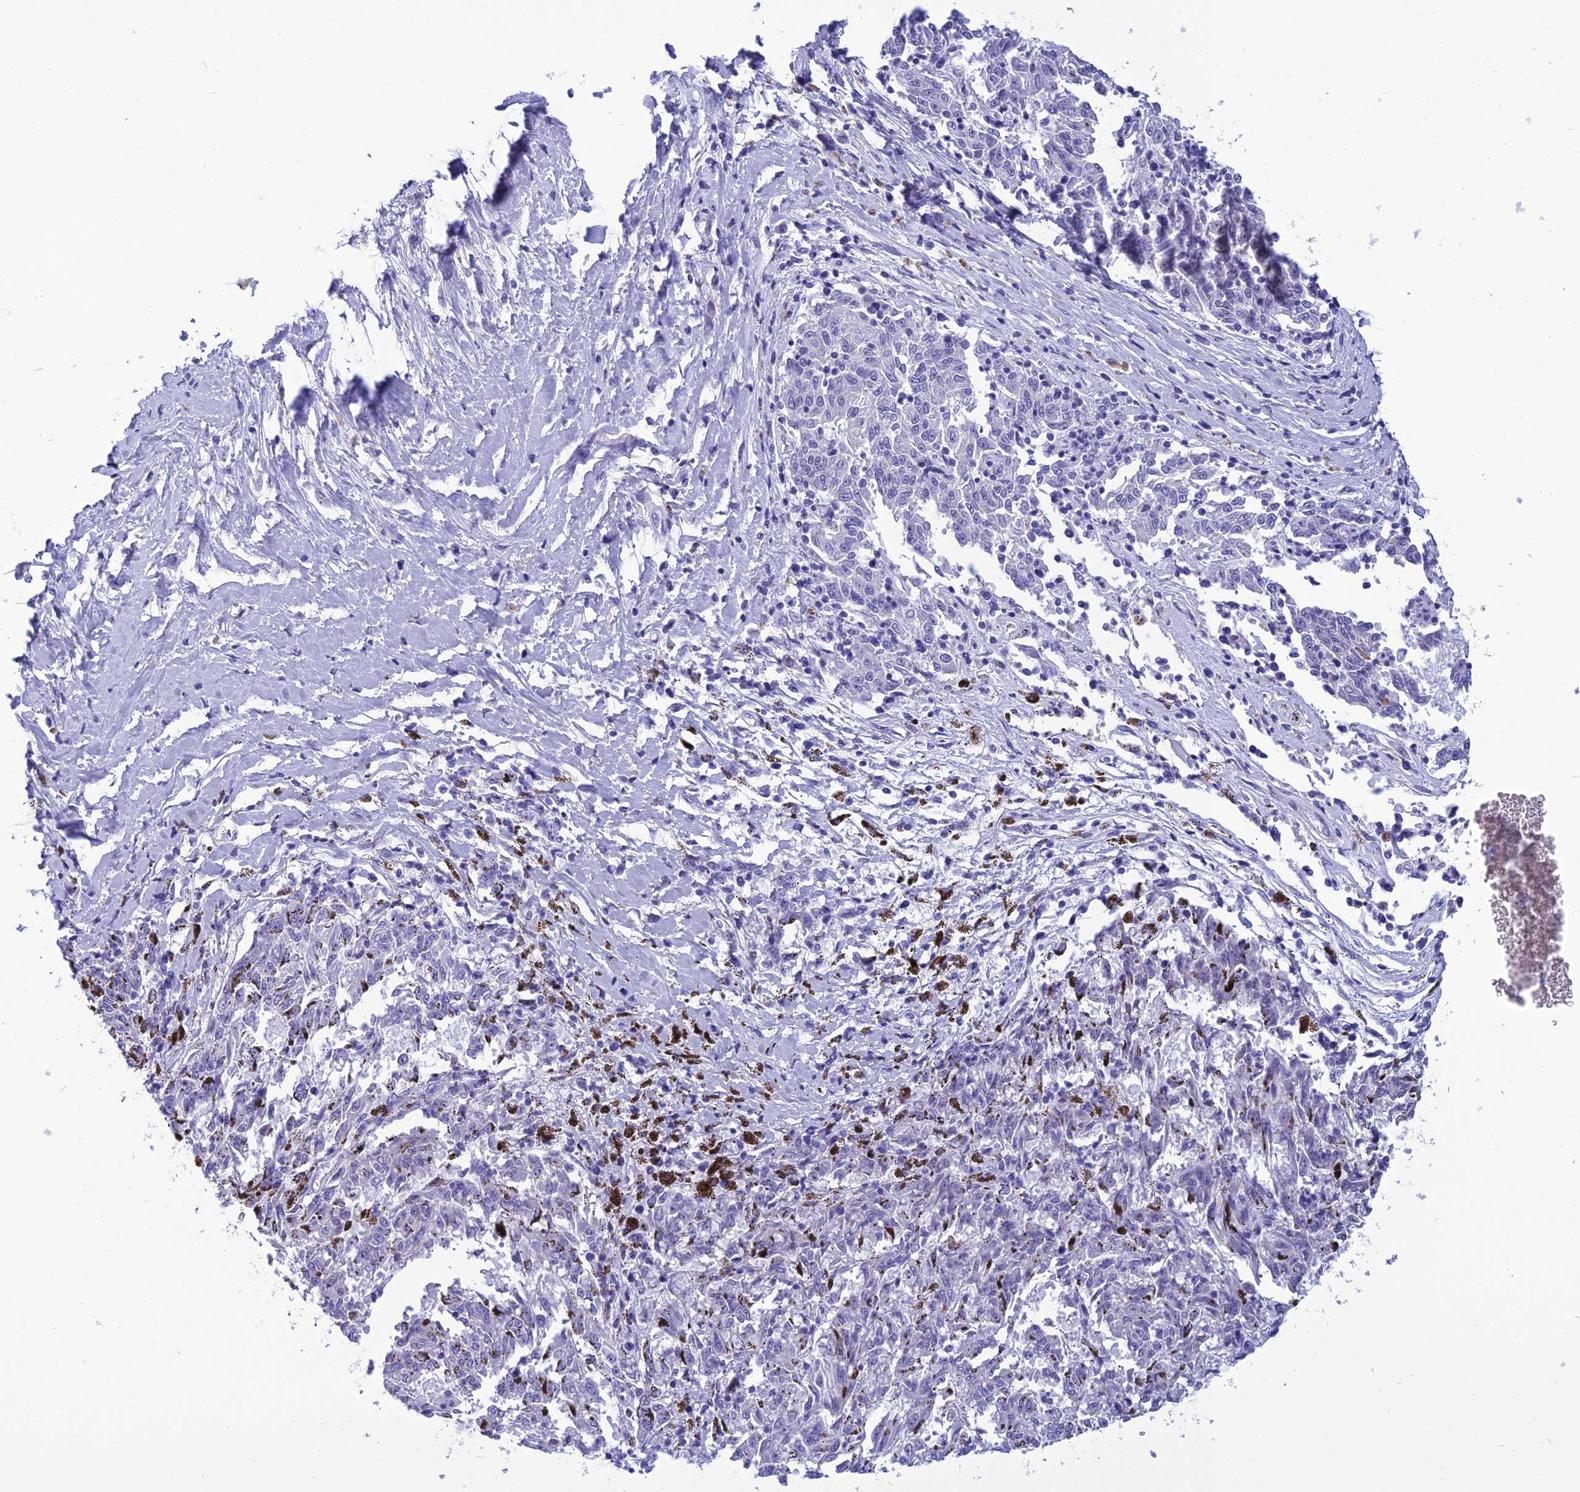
{"staining": {"intensity": "negative", "quantity": "none", "location": "none"}, "tissue": "melanoma", "cell_type": "Tumor cells", "image_type": "cancer", "snomed": [{"axis": "morphology", "description": "Malignant melanoma, NOS"}, {"axis": "topography", "description": "Skin"}], "caption": "This is a photomicrograph of immunohistochemistry (IHC) staining of malignant melanoma, which shows no positivity in tumor cells. Brightfield microscopy of IHC stained with DAB (3,3'-diaminobenzidine) (brown) and hematoxylin (blue), captured at high magnification.", "gene": "BBS2", "patient": {"sex": "female", "age": 72}}